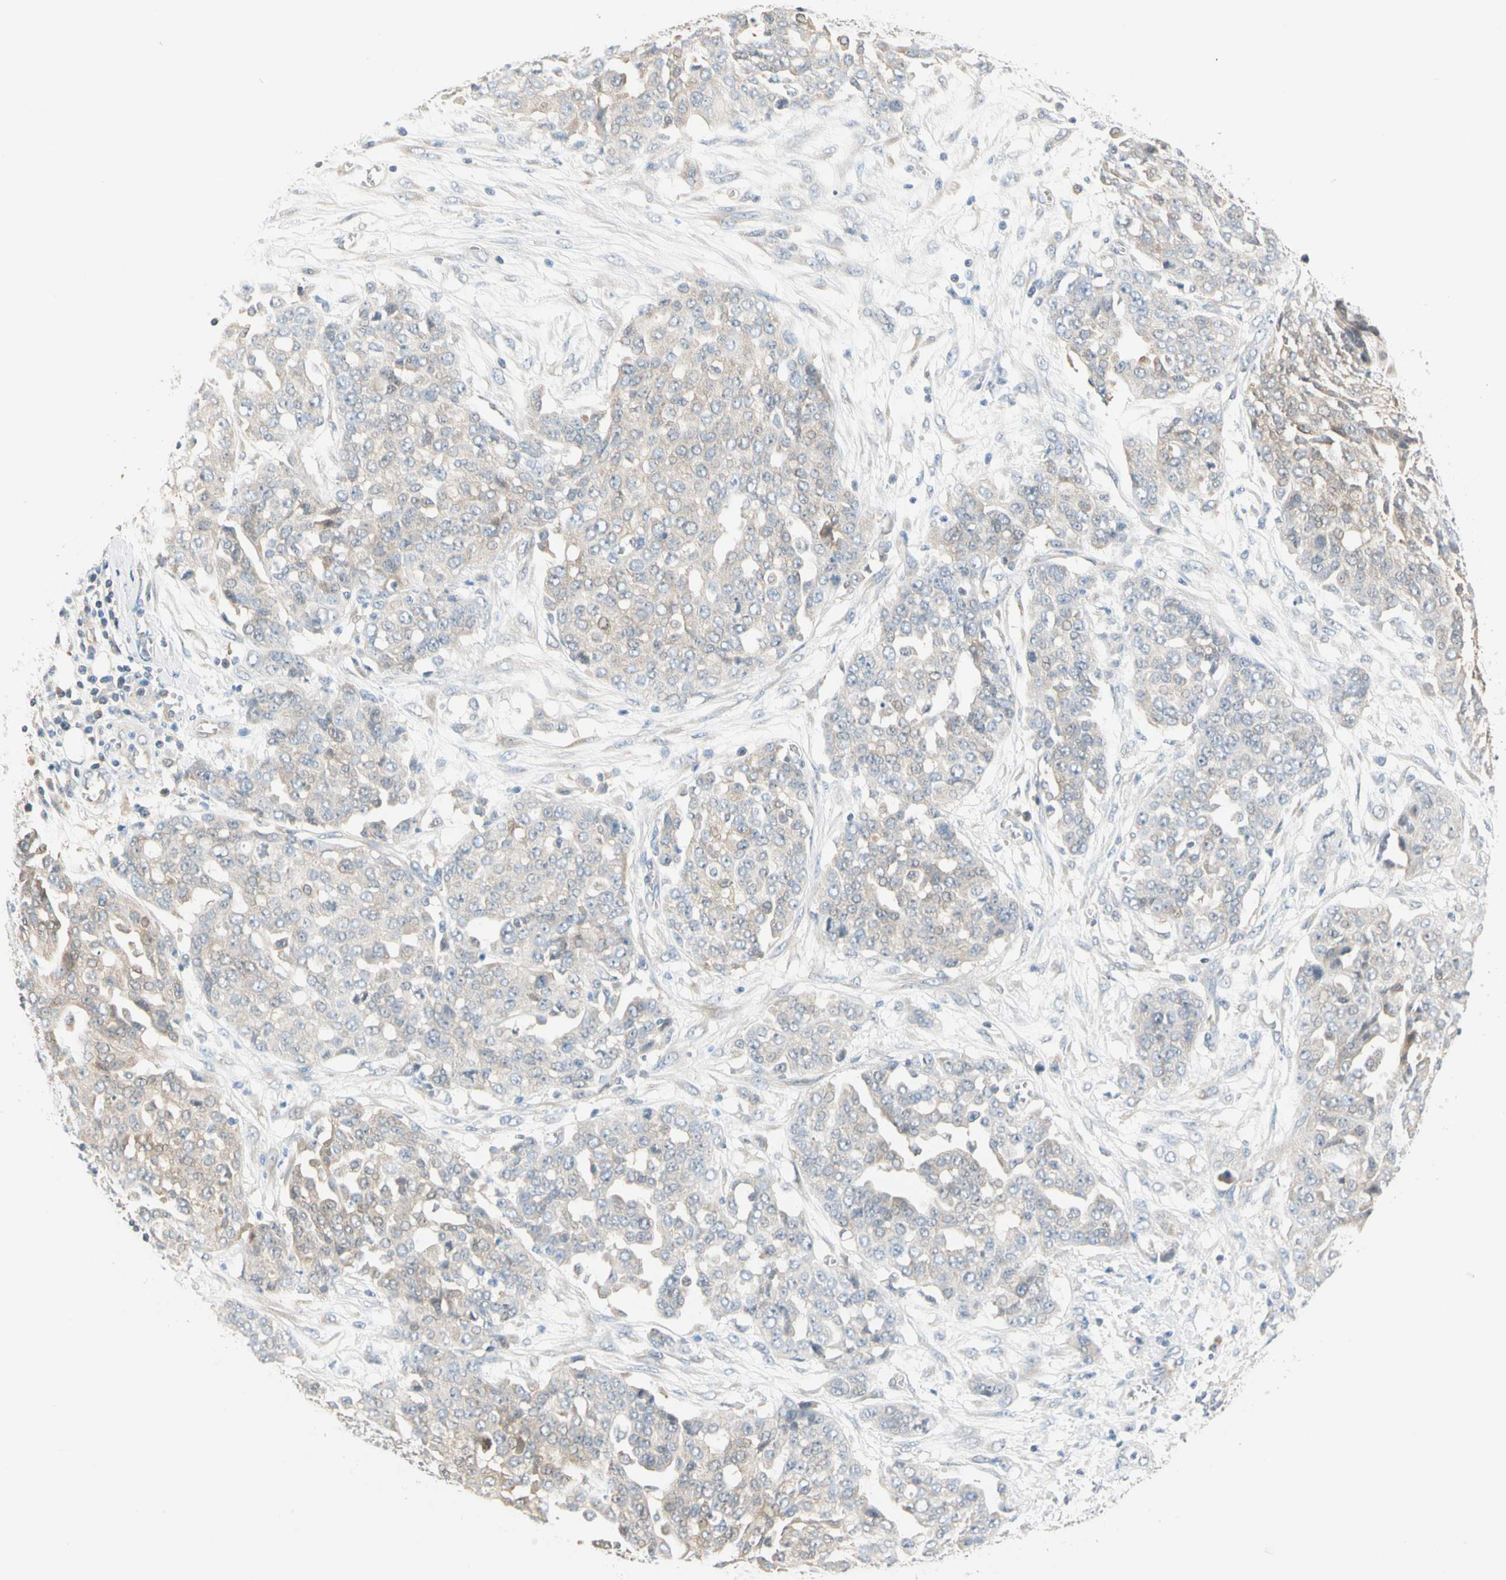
{"staining": {"intensity": "weak", "quantity": "25%-75%", "location": "cytoplasmic/membranous"}, "tissue": "ovarian cancer", "cell_type": "Tumor cells", "image_type": "cancer", "snomed": [{"axis": "morphology", "description": "Cystadenocarcinoma, serous, NOS"}, {"axis": "topography", "description": "Soft tissue"}, {"axis": "topography", "description": "Ovary"}], "caption": "Protein staining demonstrates weak cytoplasmic/membranous positivity in approximately 25%-75% of tumor cells in serous cystadenocarcinoma (ovarian).", "gene": "MPI", "patient": {"sex": "female", "age": 57}}